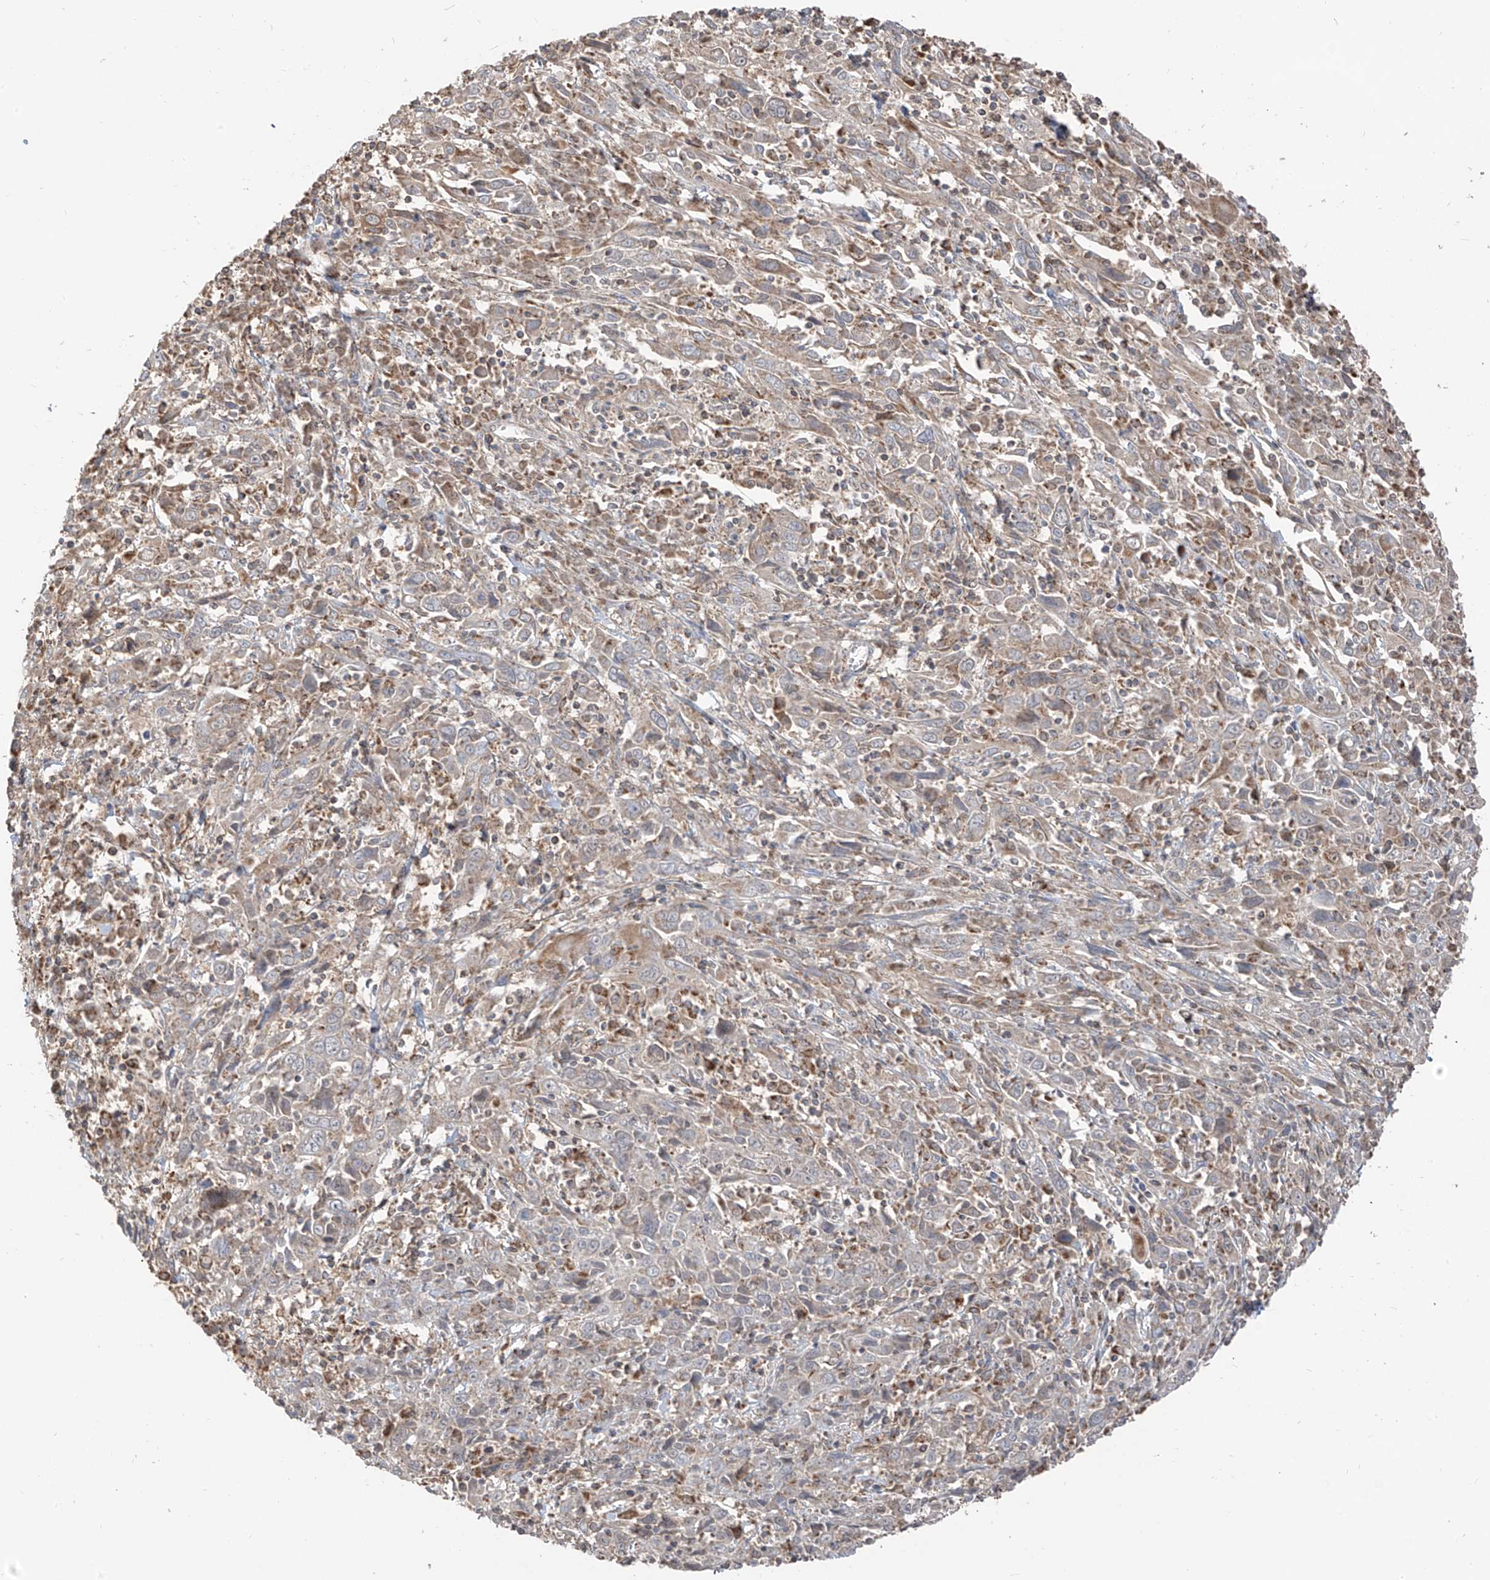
{"staining": {"intensity": "weak", "quantity": "25%-75%", "location": "cytoplasmic/membranous"}, "tissue": "cervical cancer", "cell_type": "Tumor cells", "image_type": "cancer", "snomed": [{"axis": "morphology", "description": "Squamous cell carcinoma, NOS"}, {"axis": "topography", "description": "Cervix"}], "caption": "Protein expression analysis of human cervical cancer (squamous cell carcinoma) reveals weak cytoplasmic/membranous staining in approximately 25%-75% of tumor cells.", "gene": "ETHE1", "patient": {"sex": "female", "age": 46}}